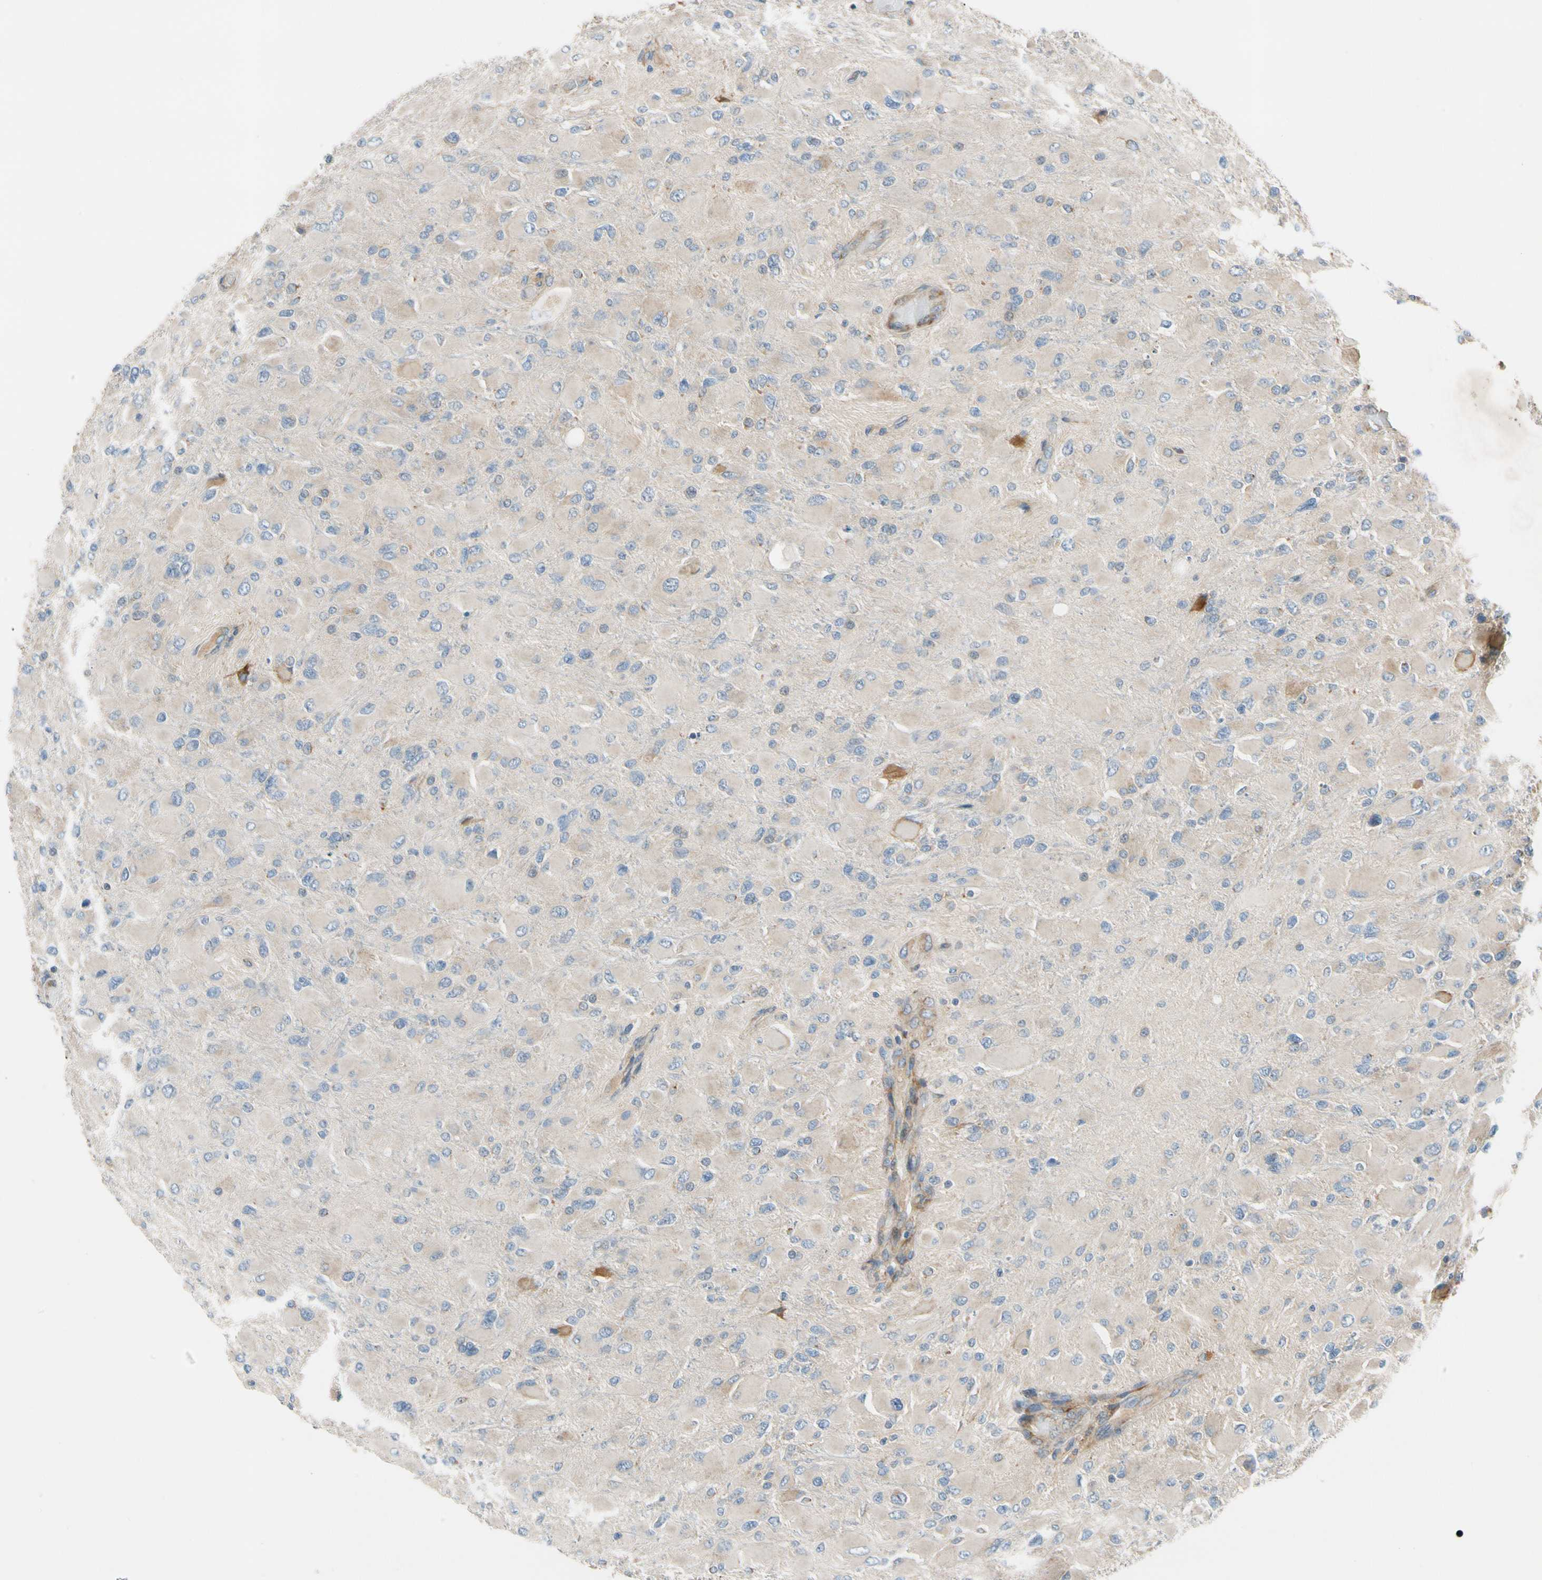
{"staining": {"intensity": "weak", "quantity": "25%-75%", "location": "cytoplasmic/membranous"}, "tissue": "glioma", "cell_type": "Tumor cells", "image_type": "cancer", "snomed": [{"axis": "morphology", "description": "Glioma, malignant, High grade"}, {"axis": "topography", "description": "Cerebral cortex"}], "caption": "A histopathology image showing weak cytoplasmic/membranous expression in about 25%-75% of tumor cells in glioma, as visualized by brown immunohistochemical staining.", "gene": "MST1R", "patient": {"sex": "female", "age": 36}}